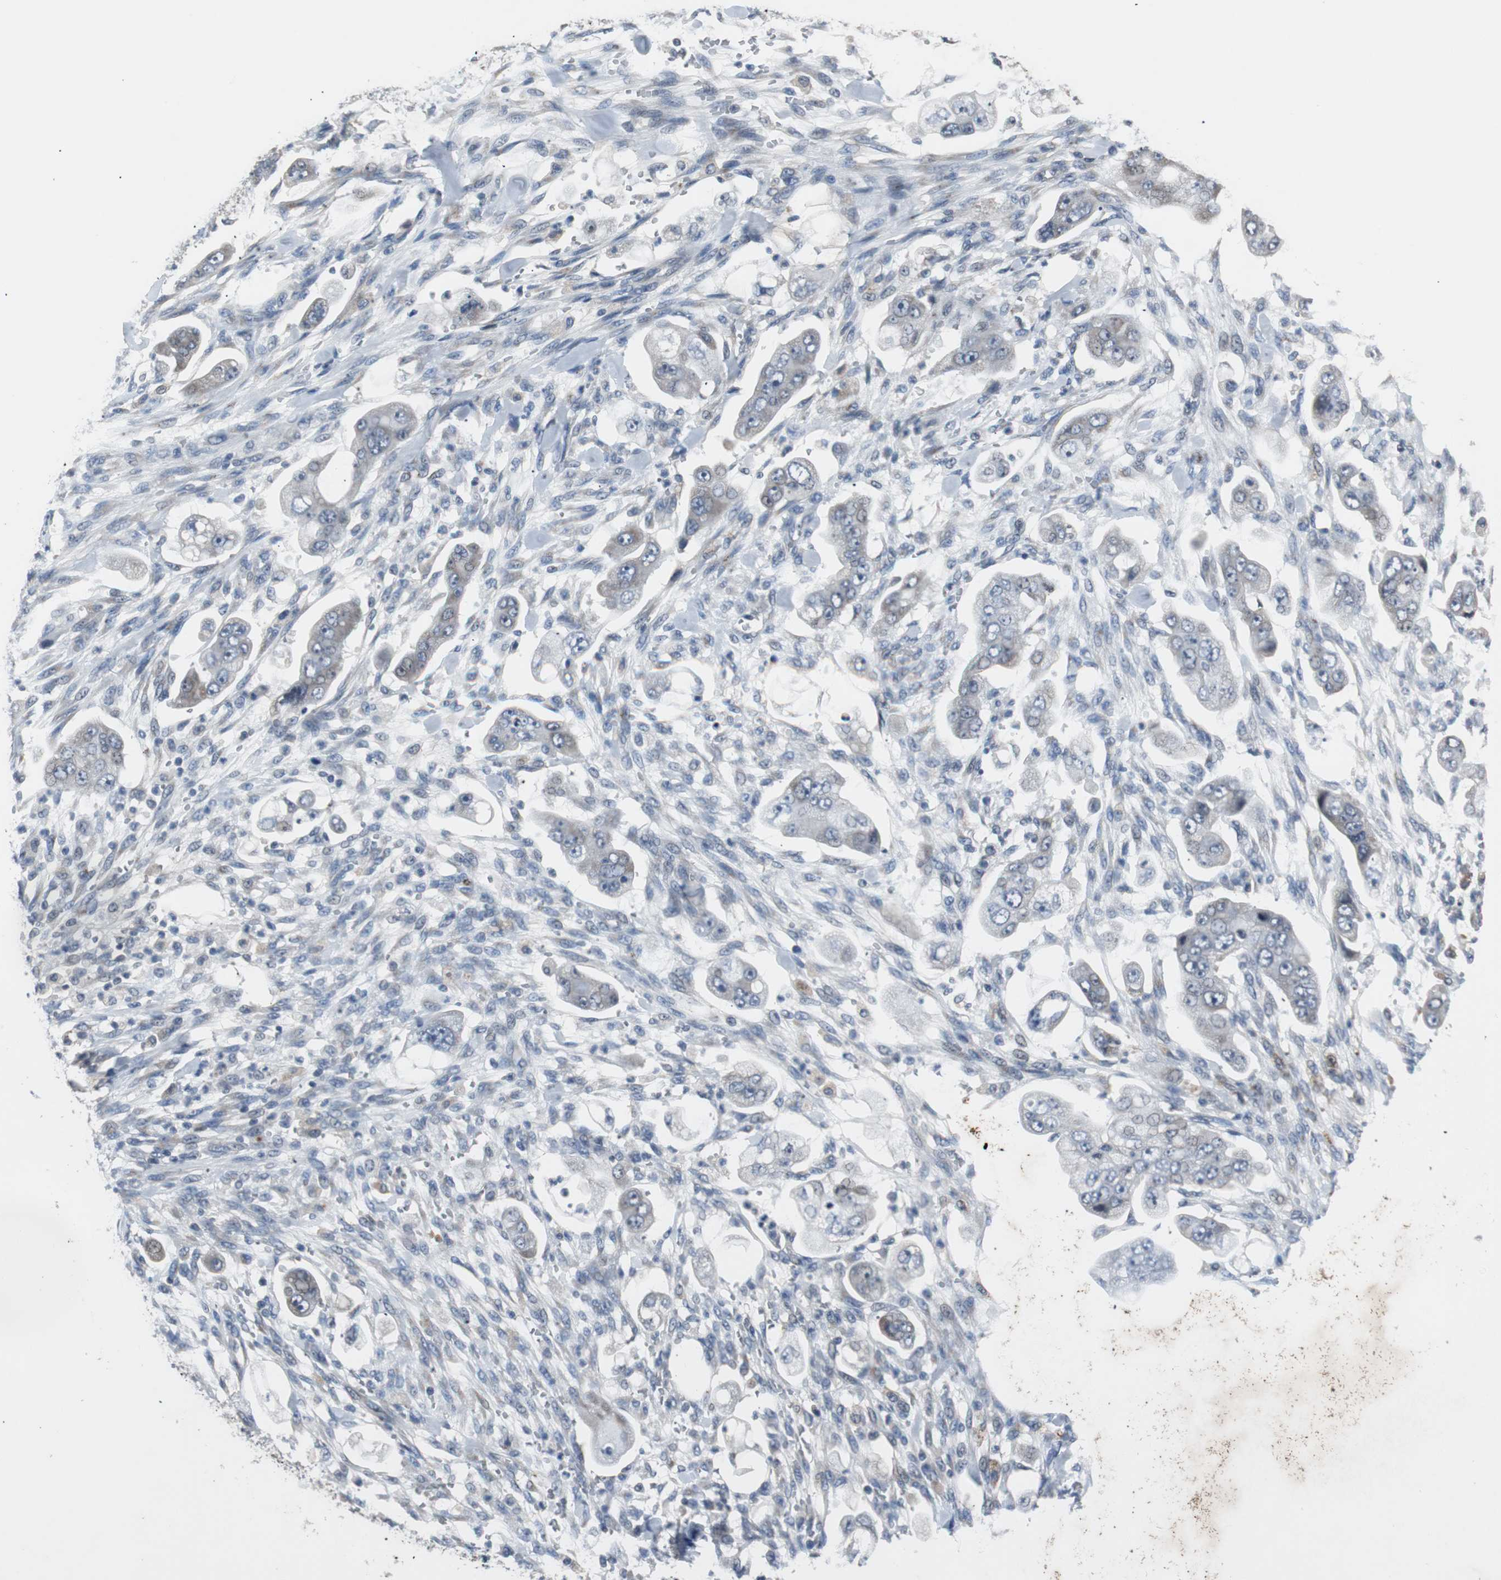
{"staining": {"intensity": "weak", "quantity": "<25%", "location": "cytoplasmic/membranous"}, "tissue": "stomach cancer", "cell_type": "Tumor cells", "image_type": "cancer", "snomed": [{"axis": "morphology", "description": "Adenocarcinoma, NOS"}, {"axis": "topography", "description": "Stomach"}], "caption": "Tumor cells are negative for brown protein staining in stomach cancer (adenocarcinoma). The staining was performed using DAB (3,3'-diaminobenzidine) to visualize the protein expression in brown, while the nuclei were stained in blue with hematoxylin (Magnification: 20x).", "gene": "PCYT1B", "patient": {"sex": "male", "age": 62}}